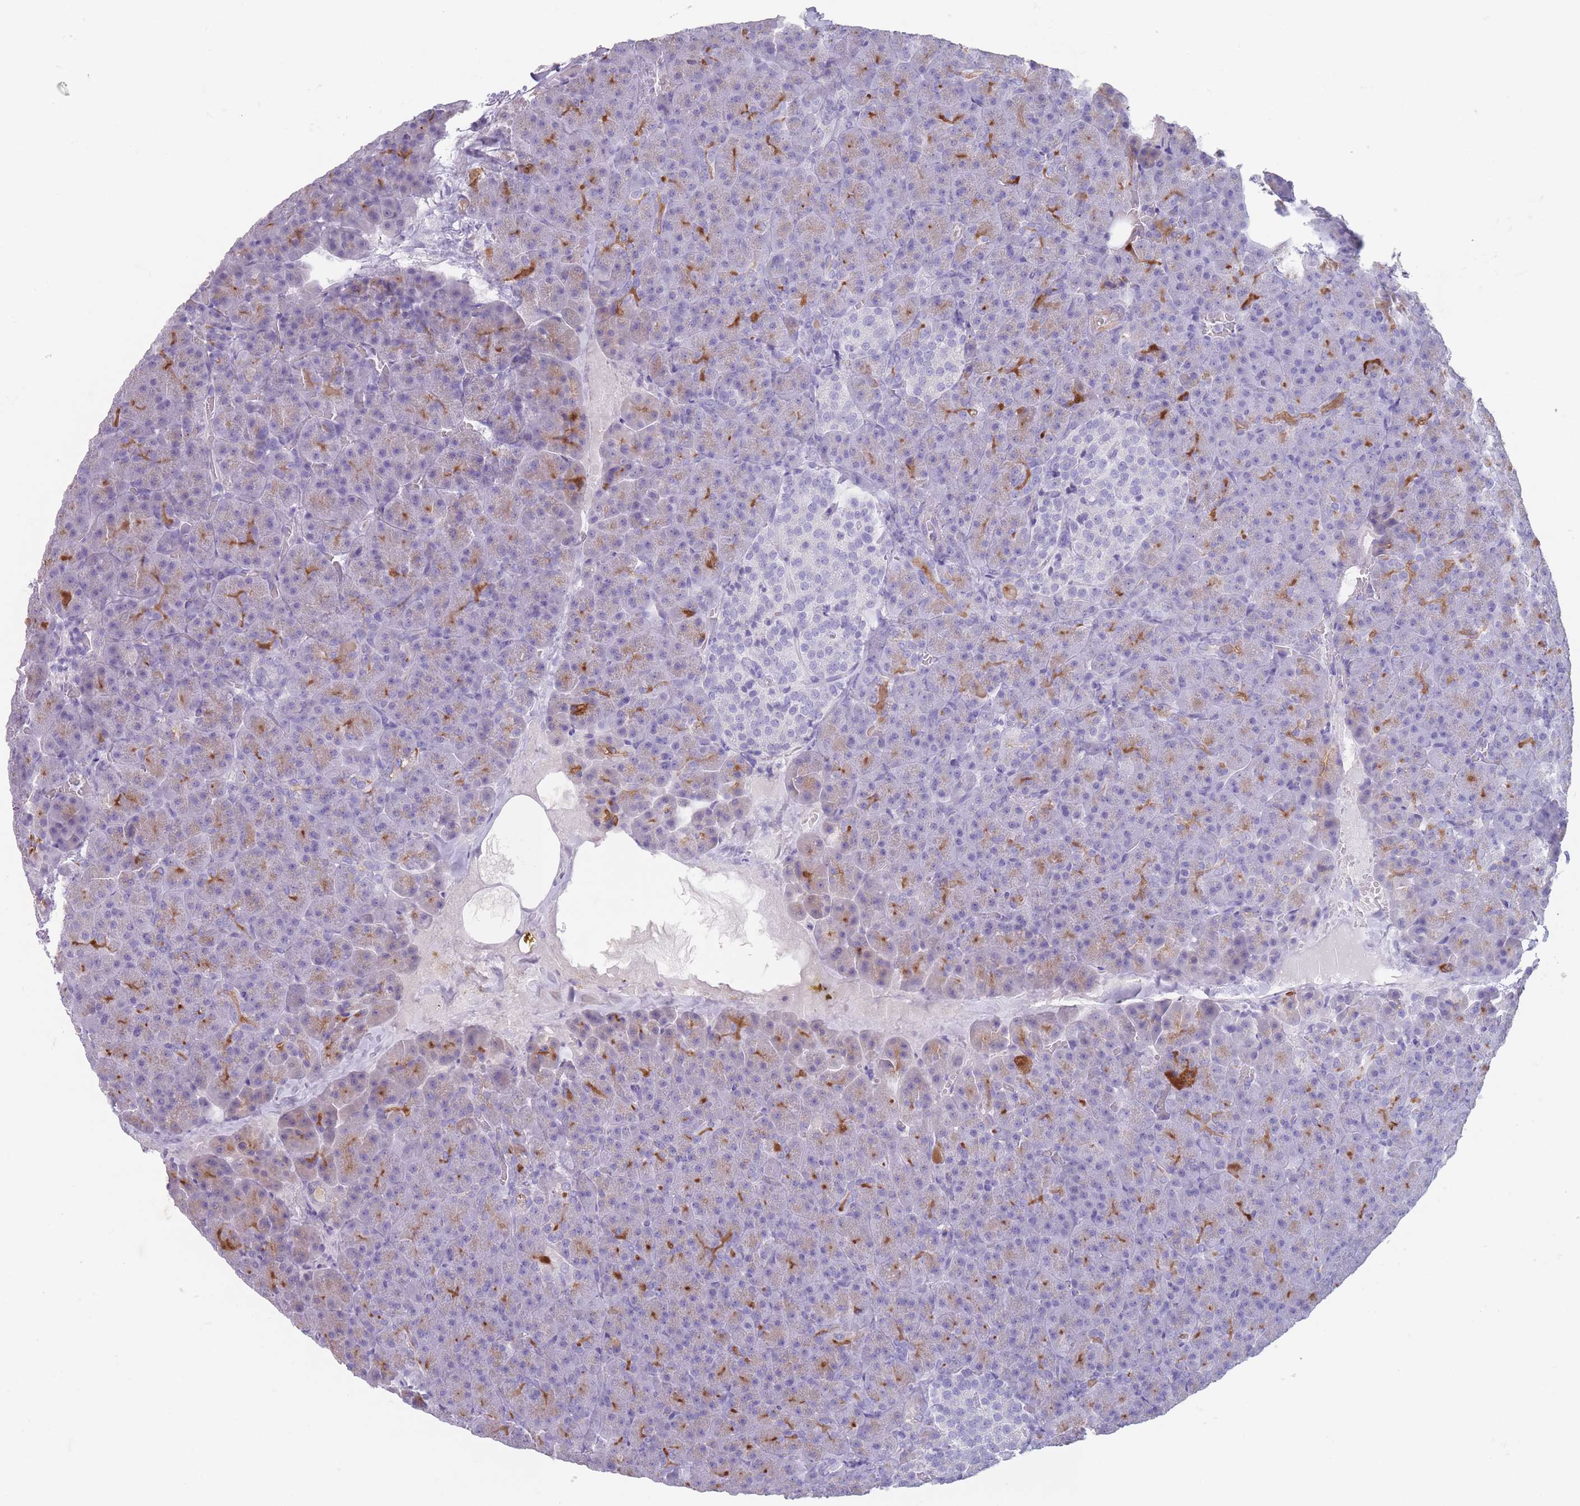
{"staining": {"intensity": "negative", "quantity": "none", "location": "none"}, "tissue": "pancreas", "cell_type": "Exocrine glandular cells", "image_type": "normal", "snomed": [{"axis": "morphology", "description": "Normal tissue, NOS"}, {"axis": "topography", "description": "Pancreas"}], "caption": "There is no significant positivity in exocrine glandular cells of pancreas.", "gene": "RHBG", "patient": {"sex": "female", "age": 74}}